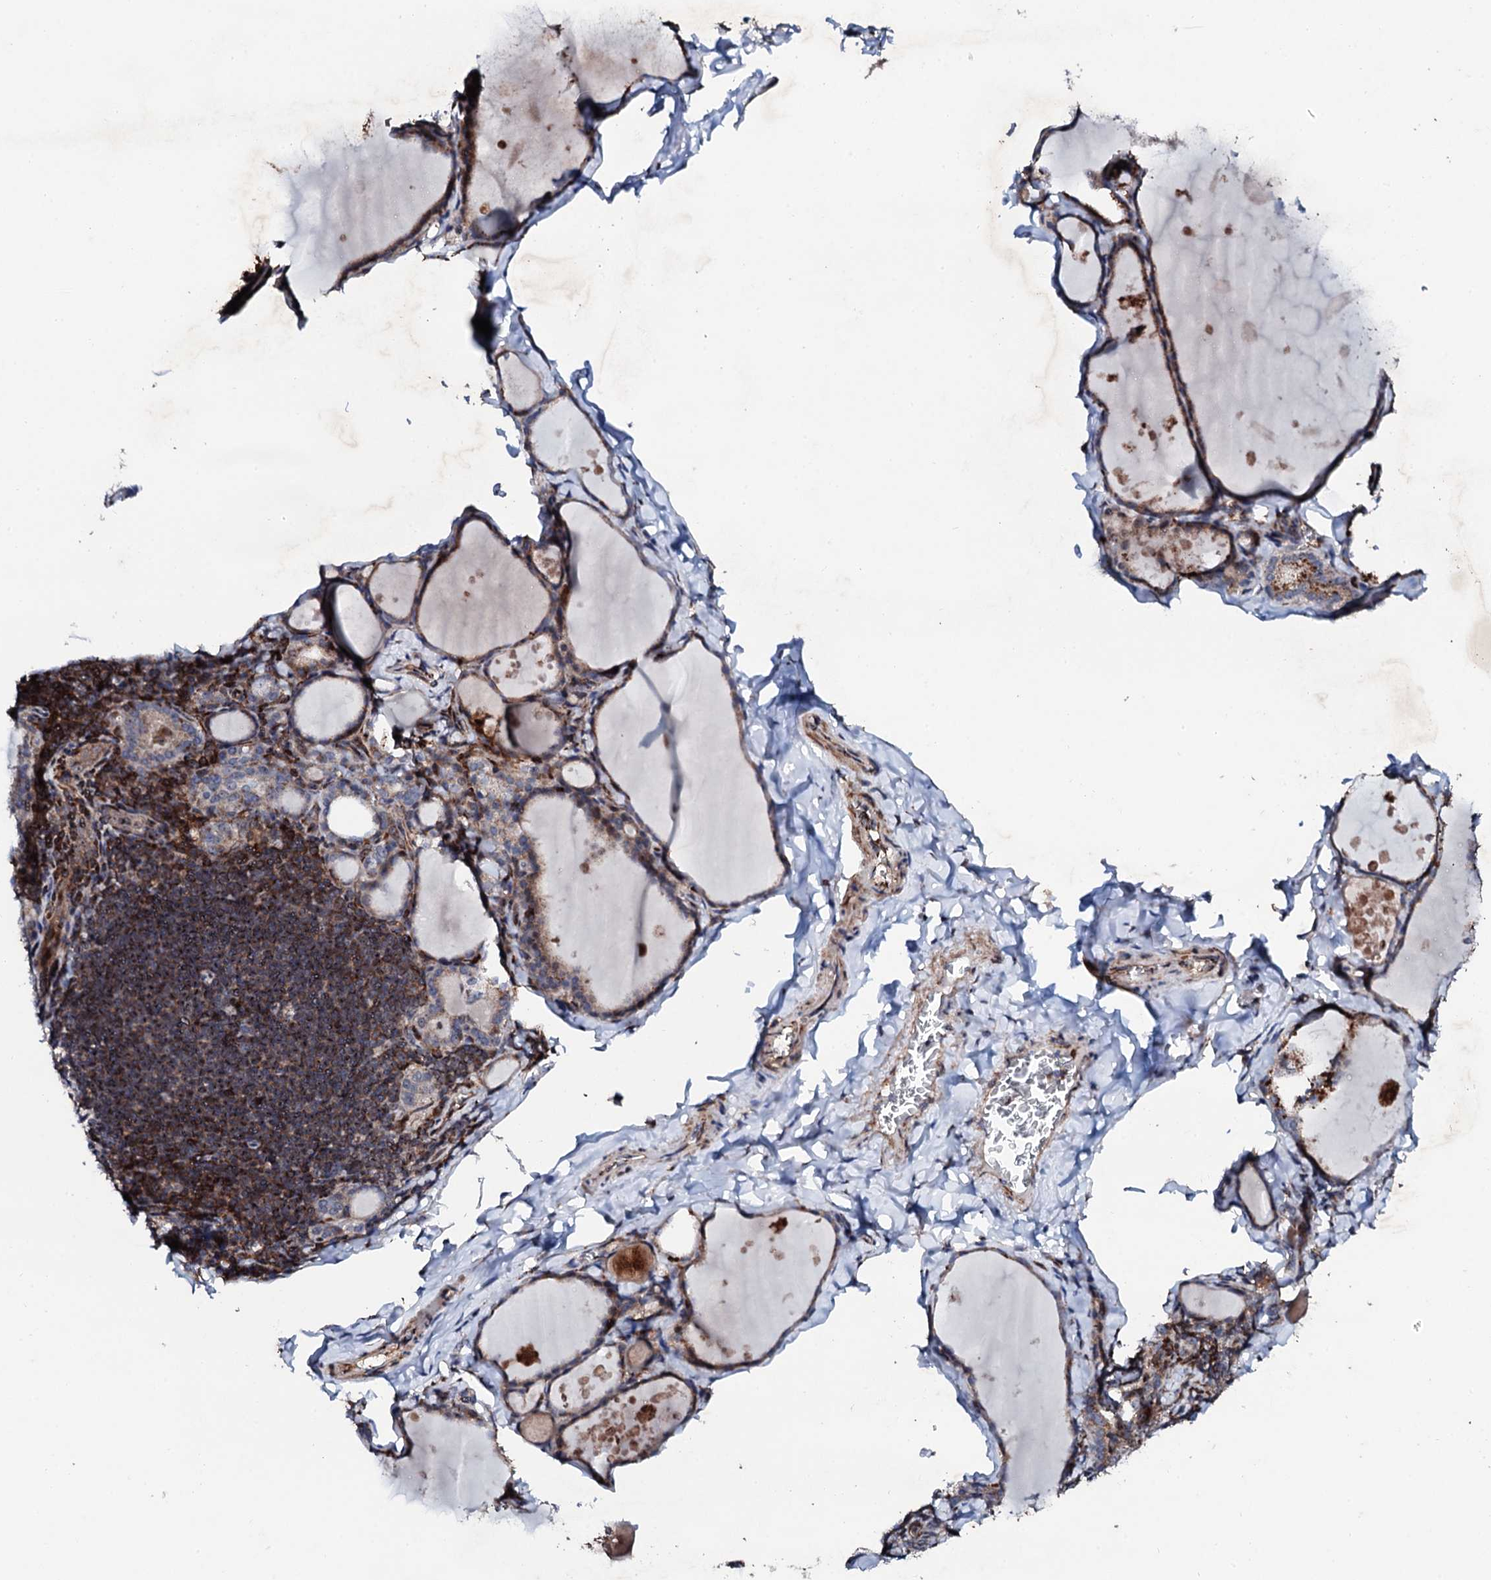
{"staining": {"intensity": "moderate", "quantity": "25%-75%", "location": "cytoplasmic/membranous"}, "tissue": "thyroid gland", "cell_type": "Glandular cells", "image_type": "normal", "snomed": [{"axis": "morphology", "description": "Normal tissue, NOS"}, {"axis": "topography", "description": "Thyroid gland"}], "caption": "Brown immunohistochemical staining in benign thyroid gland demonstrates moderate cytoplasmic/membranous staining in about 25%-75% of glandular cells.", "gene": "GTPBP4", "patient": {"sex": "male", "age": 56}}